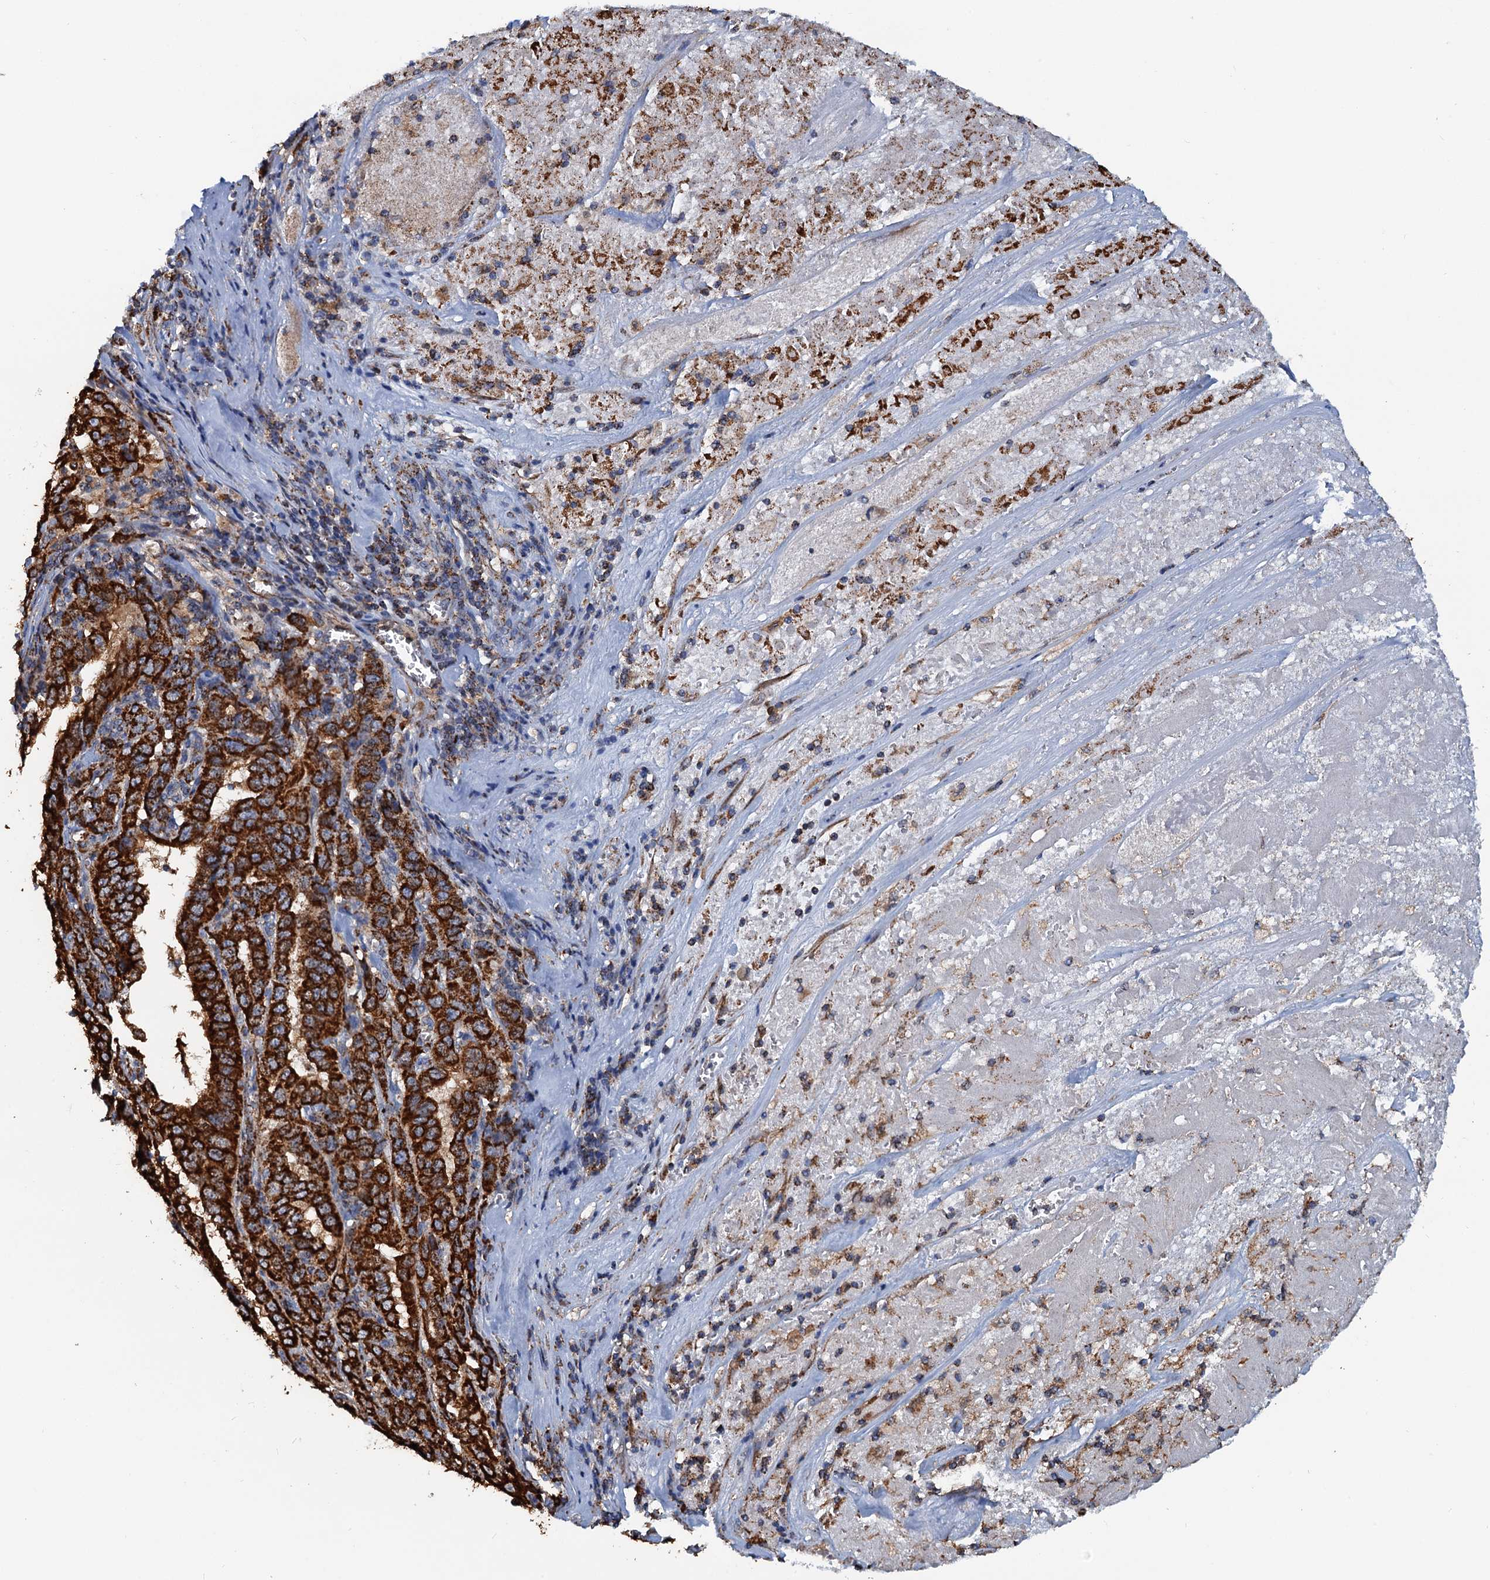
{"staining": {"intensity": "strong", "quantity": ">75%", "location": "cytoplasmic/membranous"}, "tissue": "pancreatic cancer", "cell_type": "Tumor cells", "image_type": "cancer", "snomed": [{"axis": "morphology", "description": "Adenocarcinoma, NOS"}, {"axis": "topography", "description": "Pancreas"}], "caption": "DAB (3,3'-diaminobenzidine) immunohistochemical staining of human pancreatic adenocarcinoma demonstrates strong cytoplasmic/membranous protein positivity in about >75% of tumor cells.", "gene": "AAGAB", "patient": {"sex": "male", "age": 63}}